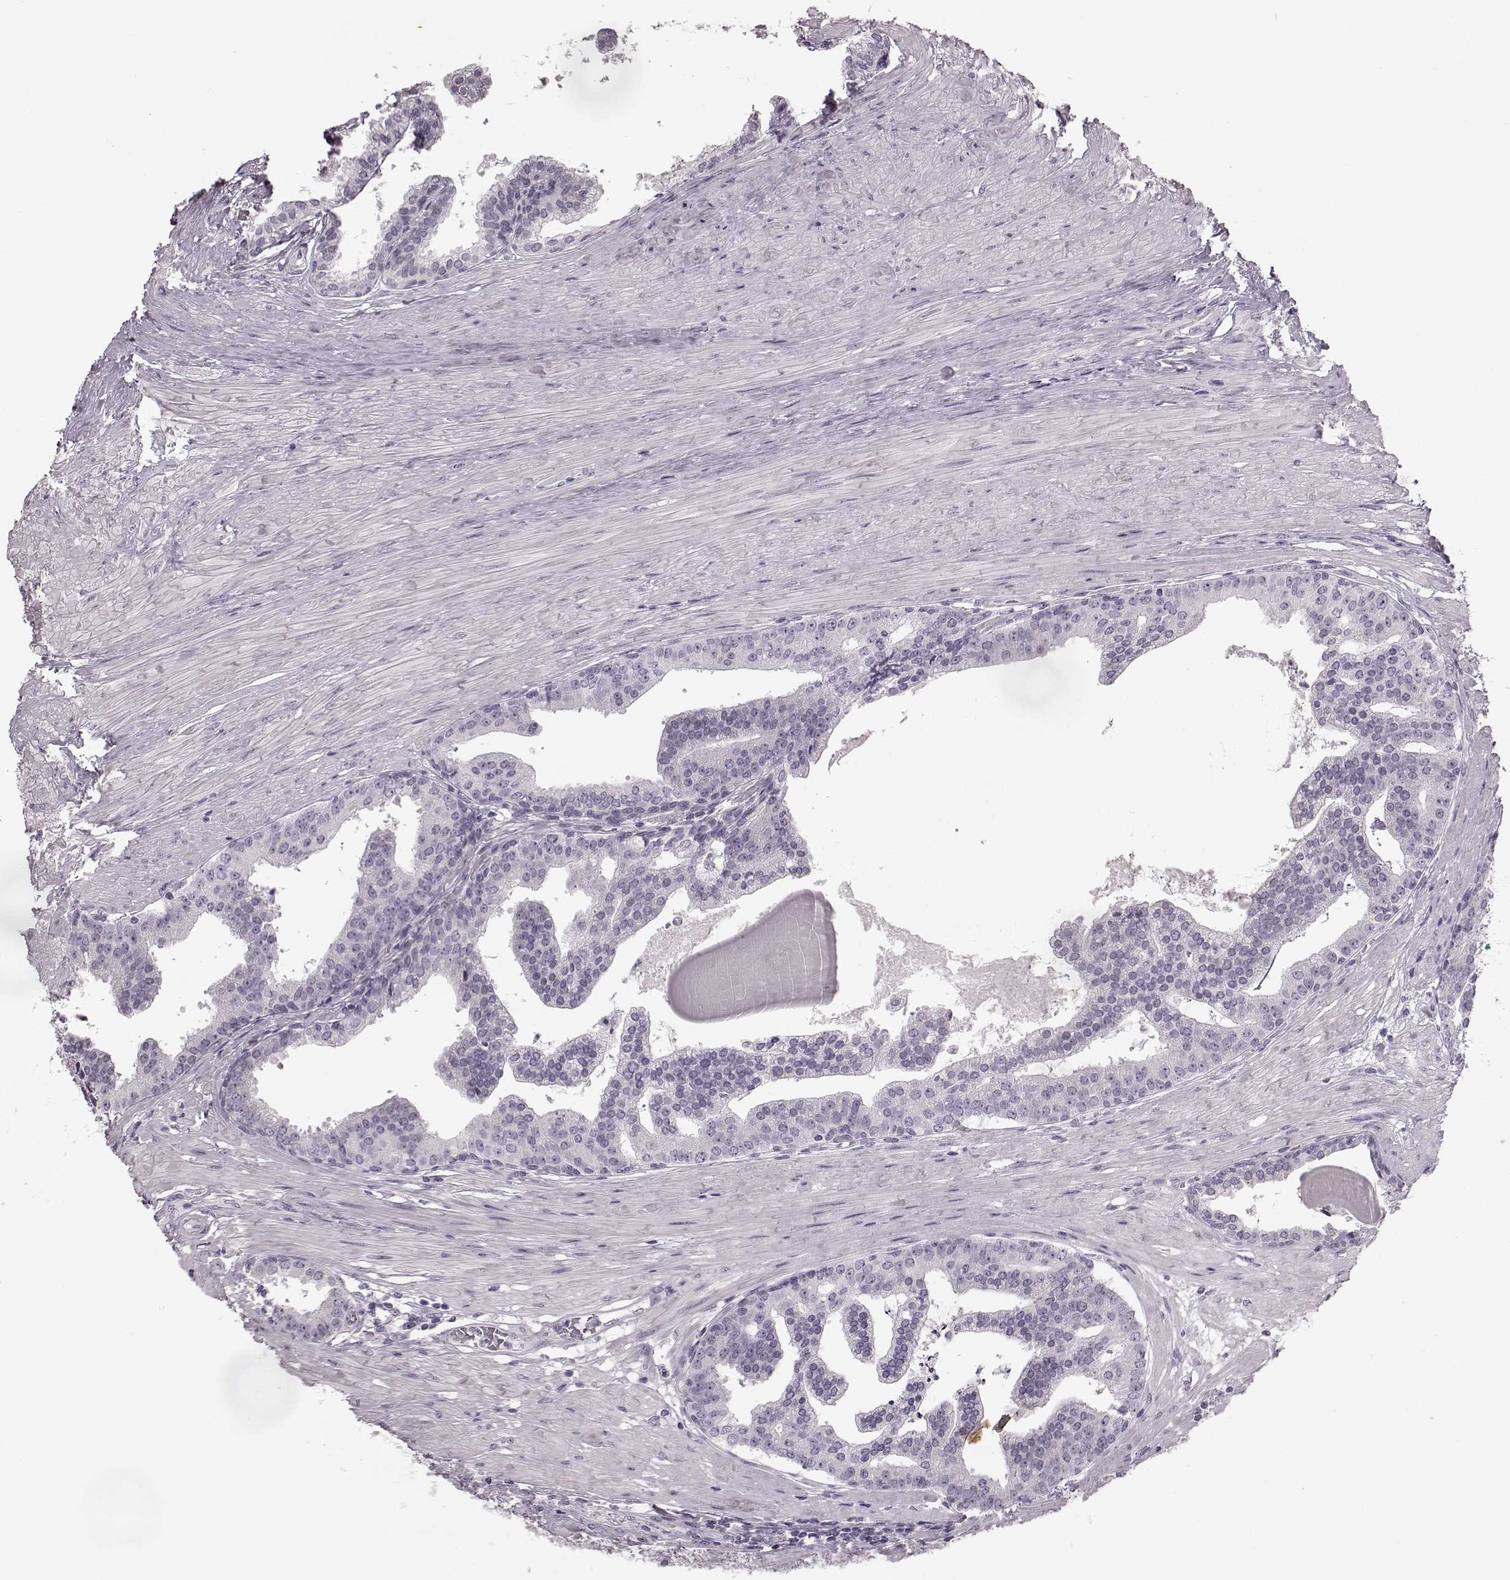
{"staining": {"intensity": "negative", "quantity": "none", "location": "none"}, "tissue": "prostate cancer", "cell_type": "Tumor cells", "image_type": "cancer", "snomed": [{"axis": "morphology", "description": "Adenocarcinoma, NOS"}, {"axis": "topography", "description": "Prostate and seminal vesicle, NOS"}, {"axis": "topography", "description": "Prostate"}], "caption": "The micrograph exhibits no staining of tumor cells in prostate cancer (adenocarcinoma).", "gene": "SEMG2", "patient": {"sex": "male", "age": 44}}